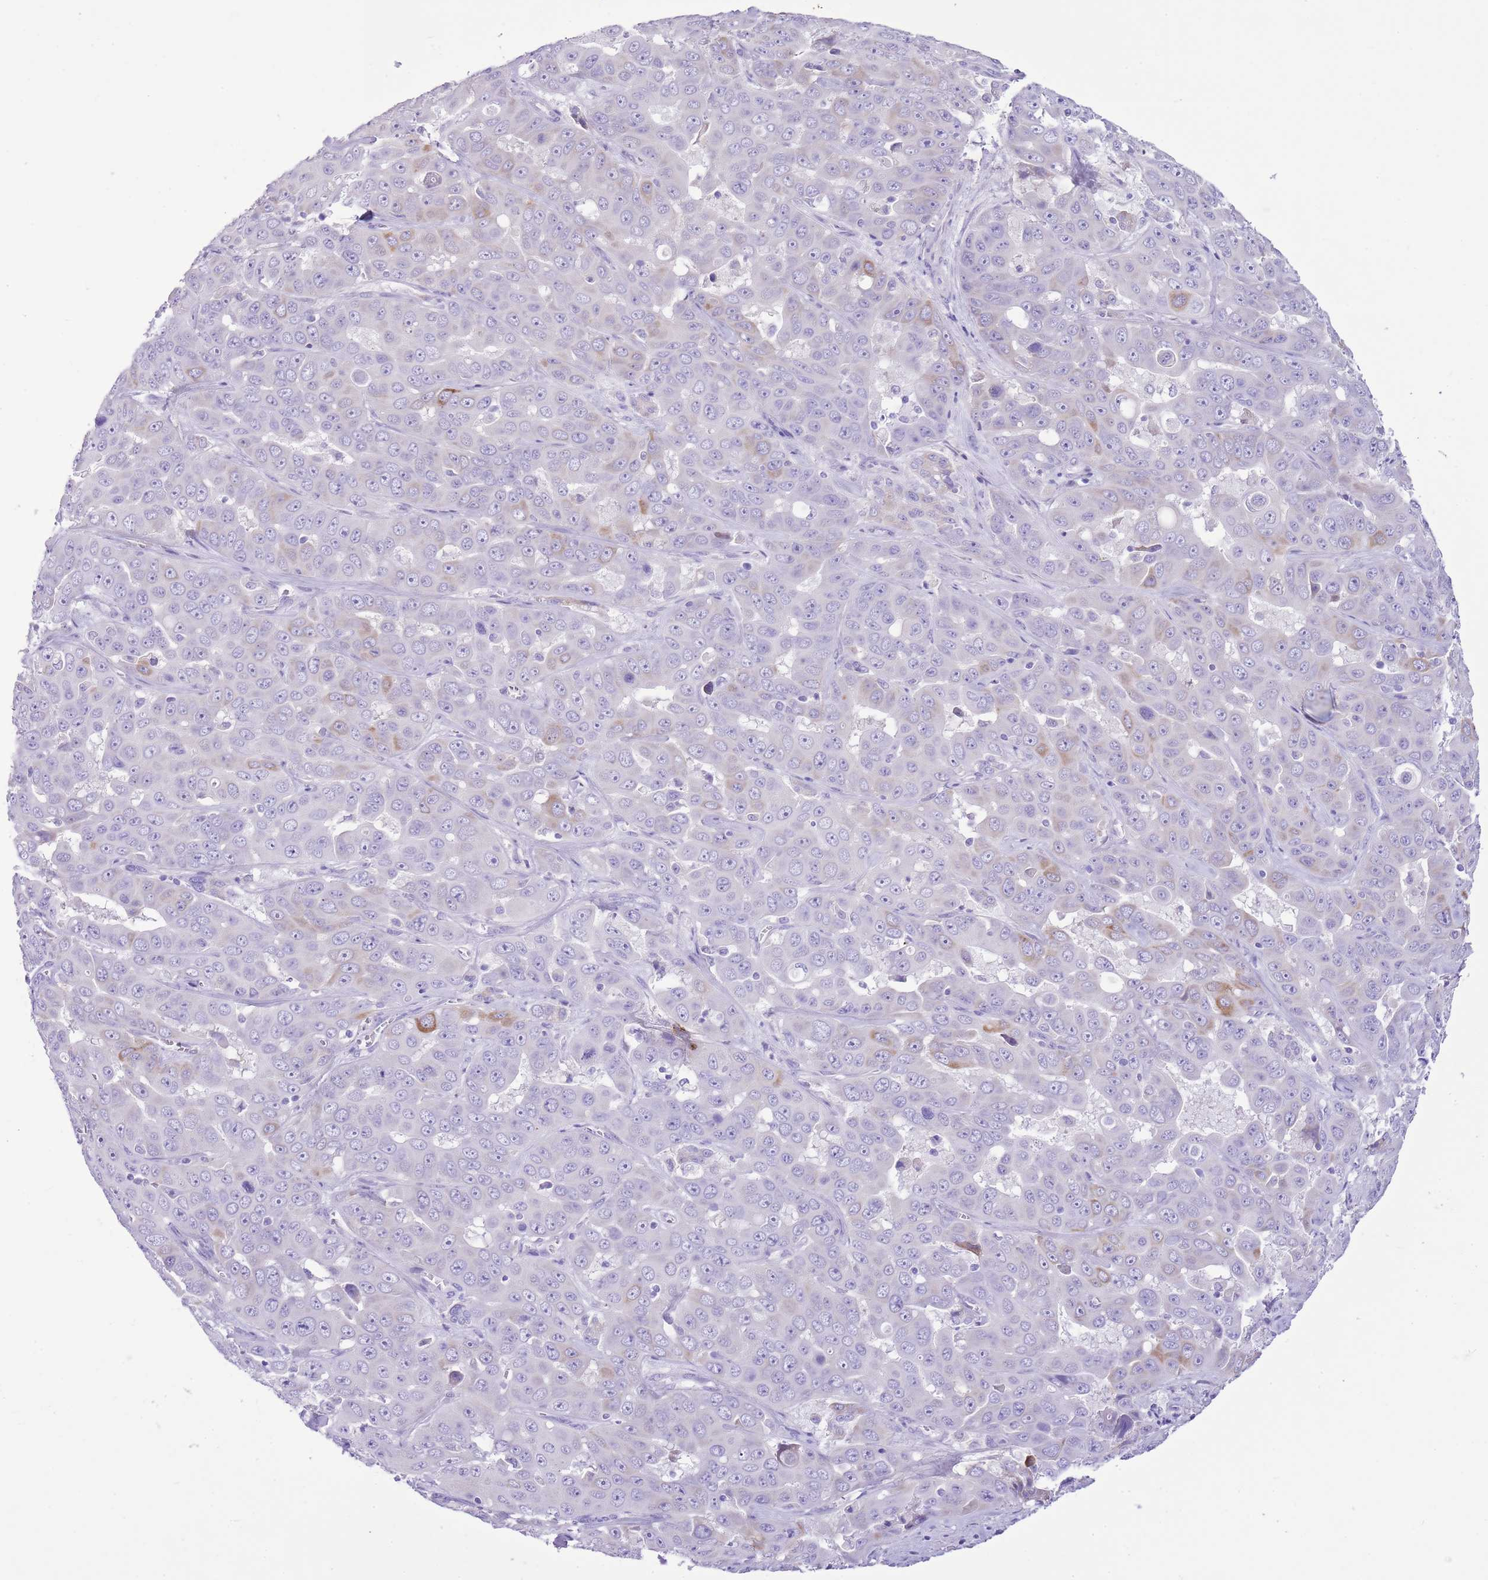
{"staining": {"intensity": "negative", "quantity": "none", "location": "none"}, "tissue": "liver cancer", "cell_type": "Tumor cells", "image_type": "cancer", "snomed": [{"axis": "morphology", "description": "Cholangiocarcinoma"}, {"axis": "topography", "description": "Liver"}], "caption": "Immunohistochemistry (IHC) histopathology image of neoplastic tissue: human cholangiocarcinoma (liver) stained with DAB (3,3'-diaminobenzidine) demonstrates no significant protein staining in tumor cells.", "gene": "AAR2", "patient": {"sex": "female", "age": 52}}